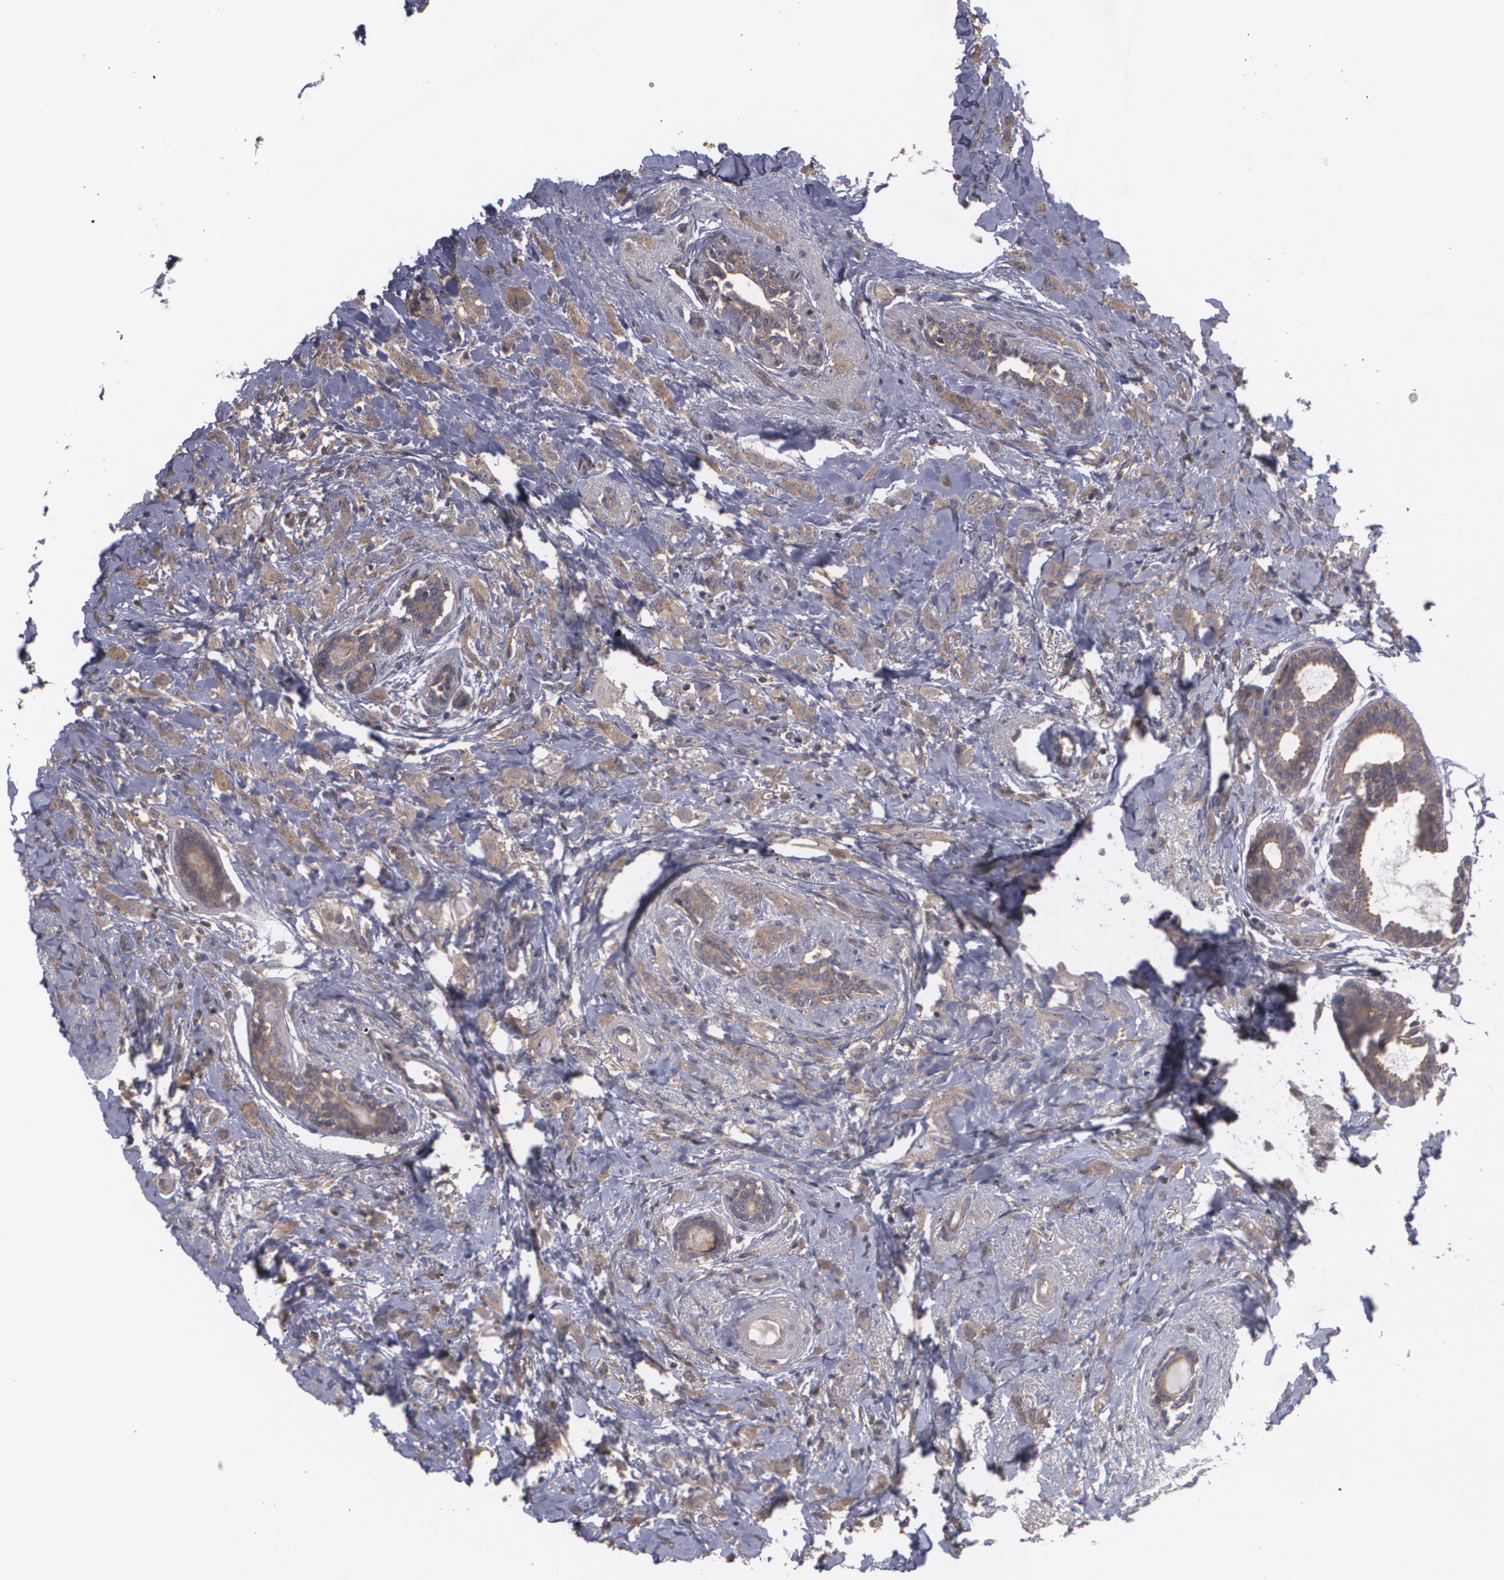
{"staining": {"intensity": "weak", "quantity": ">75%", "location": "cytoplasmic/membranous"}, "tissue": "breast cancer", "cell_type": "Tumor cells", "image_type": "cancer", "snomed": [{"axis": "morphology", "description": "Lobular carcinoma"}, {"axis": "topography", "description": "Breast"}], "caption": "A low amount of weak cytoplasmic/membranous staining is appreciated in about >75% of tumor cells in breast cancer tissue. The protein of interest is stained brown, and the nuclei are stained in blue (DAB IHC with brightfield microscopy, high magnification).", "gene": "HRAS", "patient": {"sex": "female", "age": 57}}